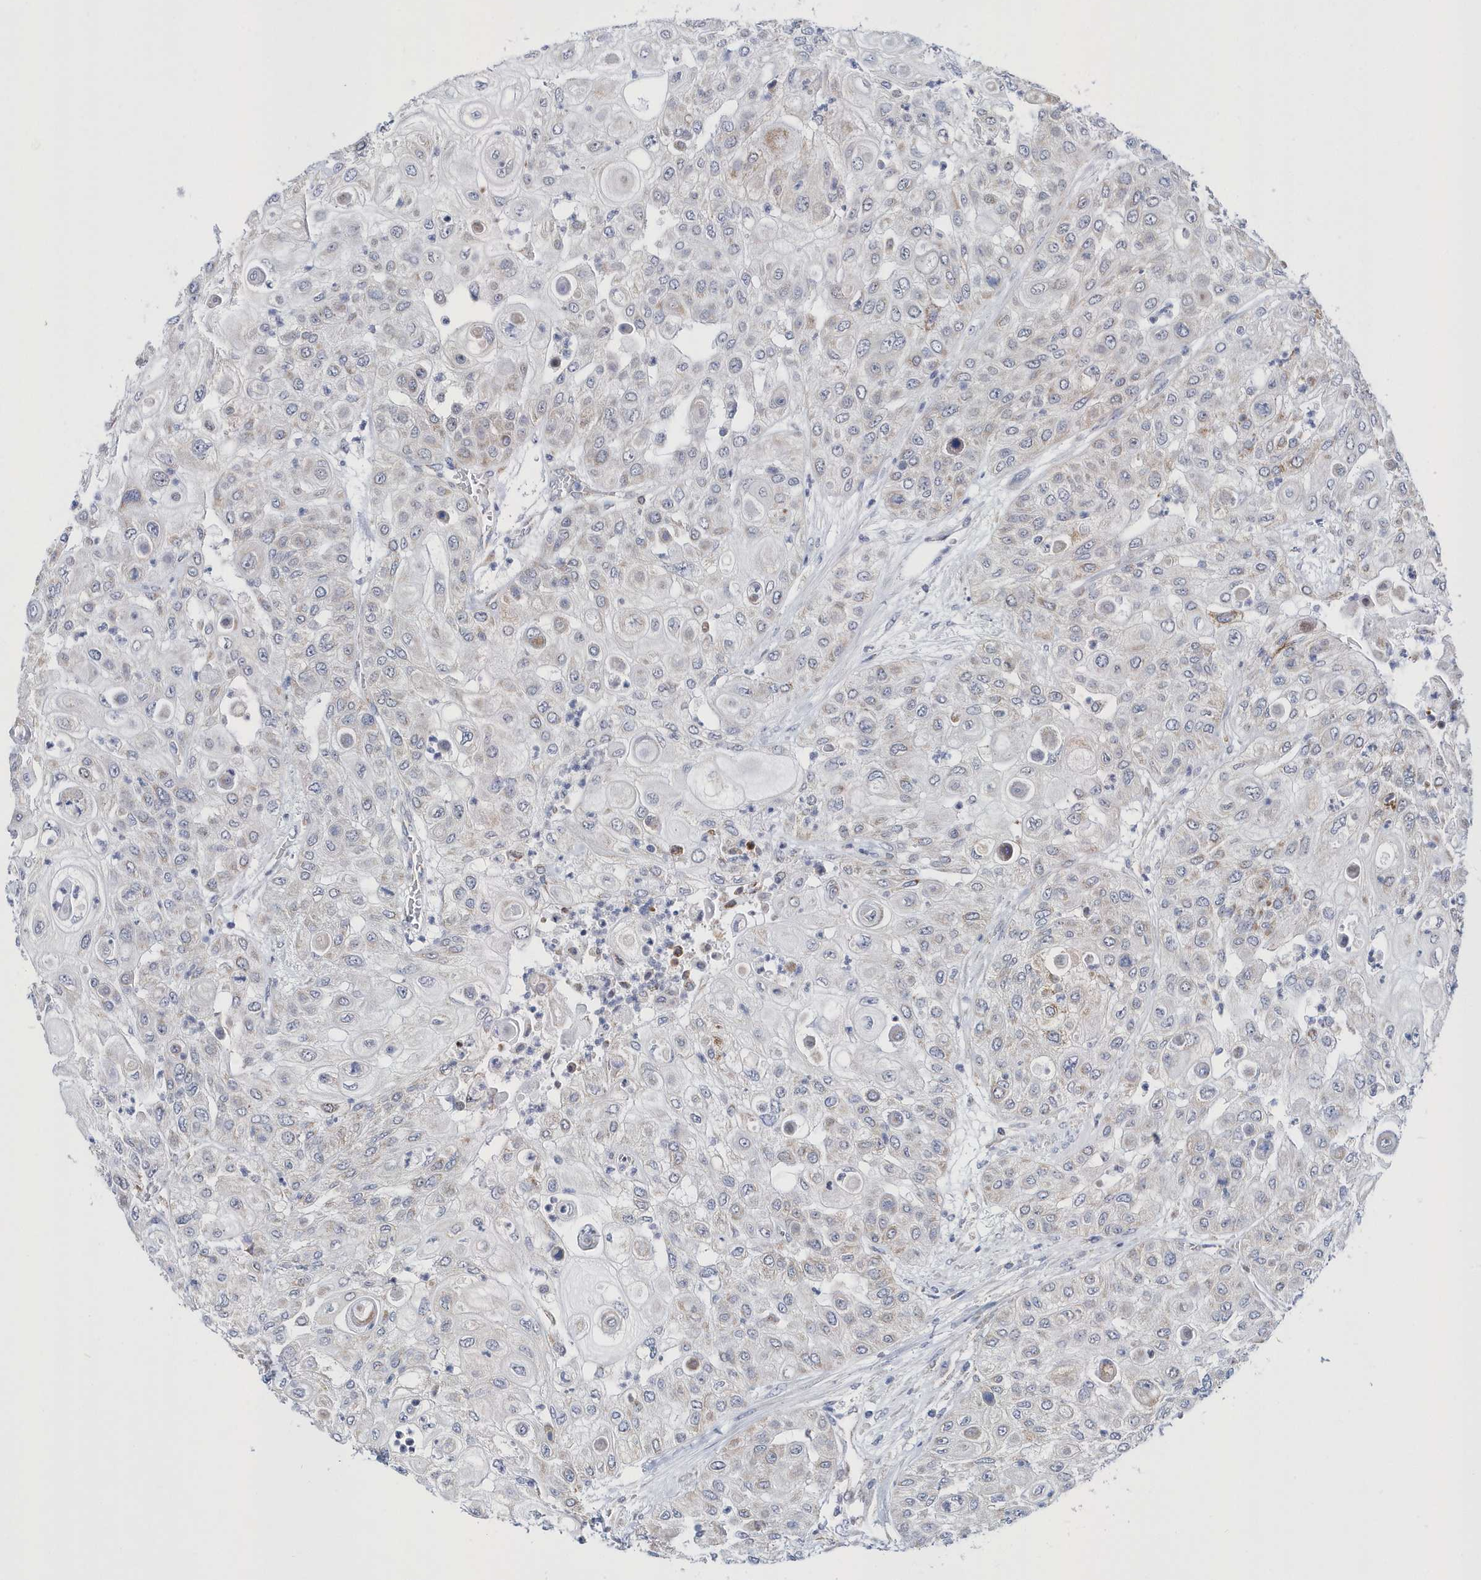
{"staining": {"intensity": "negative", "quantity": "none", "location": "none"}, "tissue": "urothelial cancer", "cell_type": "Tumor cells", "image_type": "cancer", "snomed": [{"axis": "morphology", "description": "Urothelial carcinoma, High grade"}, {"axis": "topography", "description": "Urinary bladder"}], "caption": "A histopathology image of urothelial cancer stained for a protein reveals no brown staining in tumor cells. The staining was performed using DAB (3,3'-diaminobenzidine) to visualize the protein expression in brown, while the nuclei were stained in blue with hematoxylin (Magnification: 20x).", "gene": "SPATA5", "patient": {"sex": "female", "age": 79}}